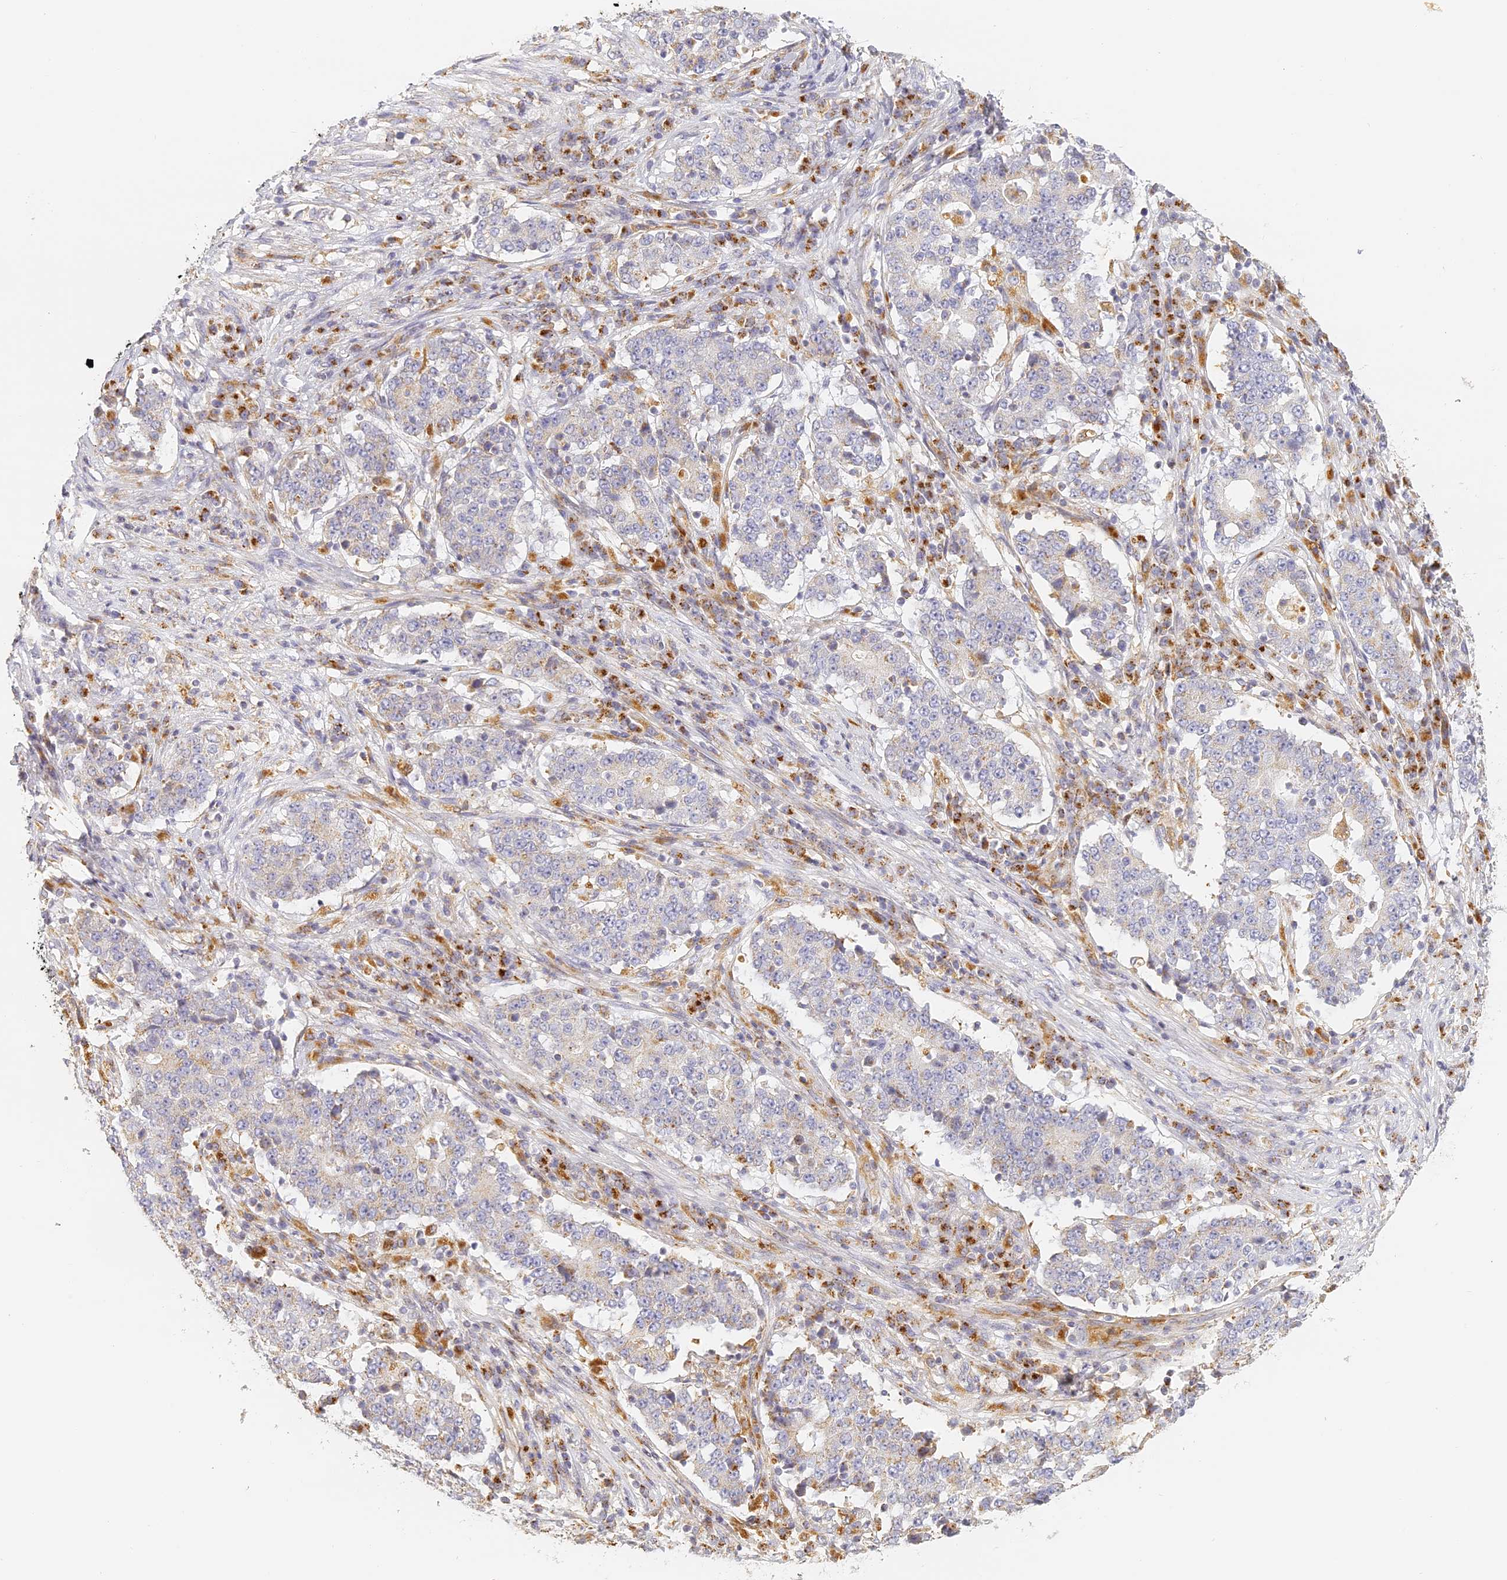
{"staining": {"intensity": "negative", "quantity": "none", "location": "none"}, "tissue": "stomach cancer", "cell_type": "Tumor cells", "image_type": "cancer", "snomed": [{"axis": "morphology", "description": "Adenocarcinoma, NOS"}, {"axis": "topography", "description": "Stomach"}], "caption": "Stomach cancer (adenocarcinoma) was stained to show a protein in brown. There is no significant positivity in tumor cells.", "gene": "LAMP2", "patient": {"sex": "male", "age": 59}}